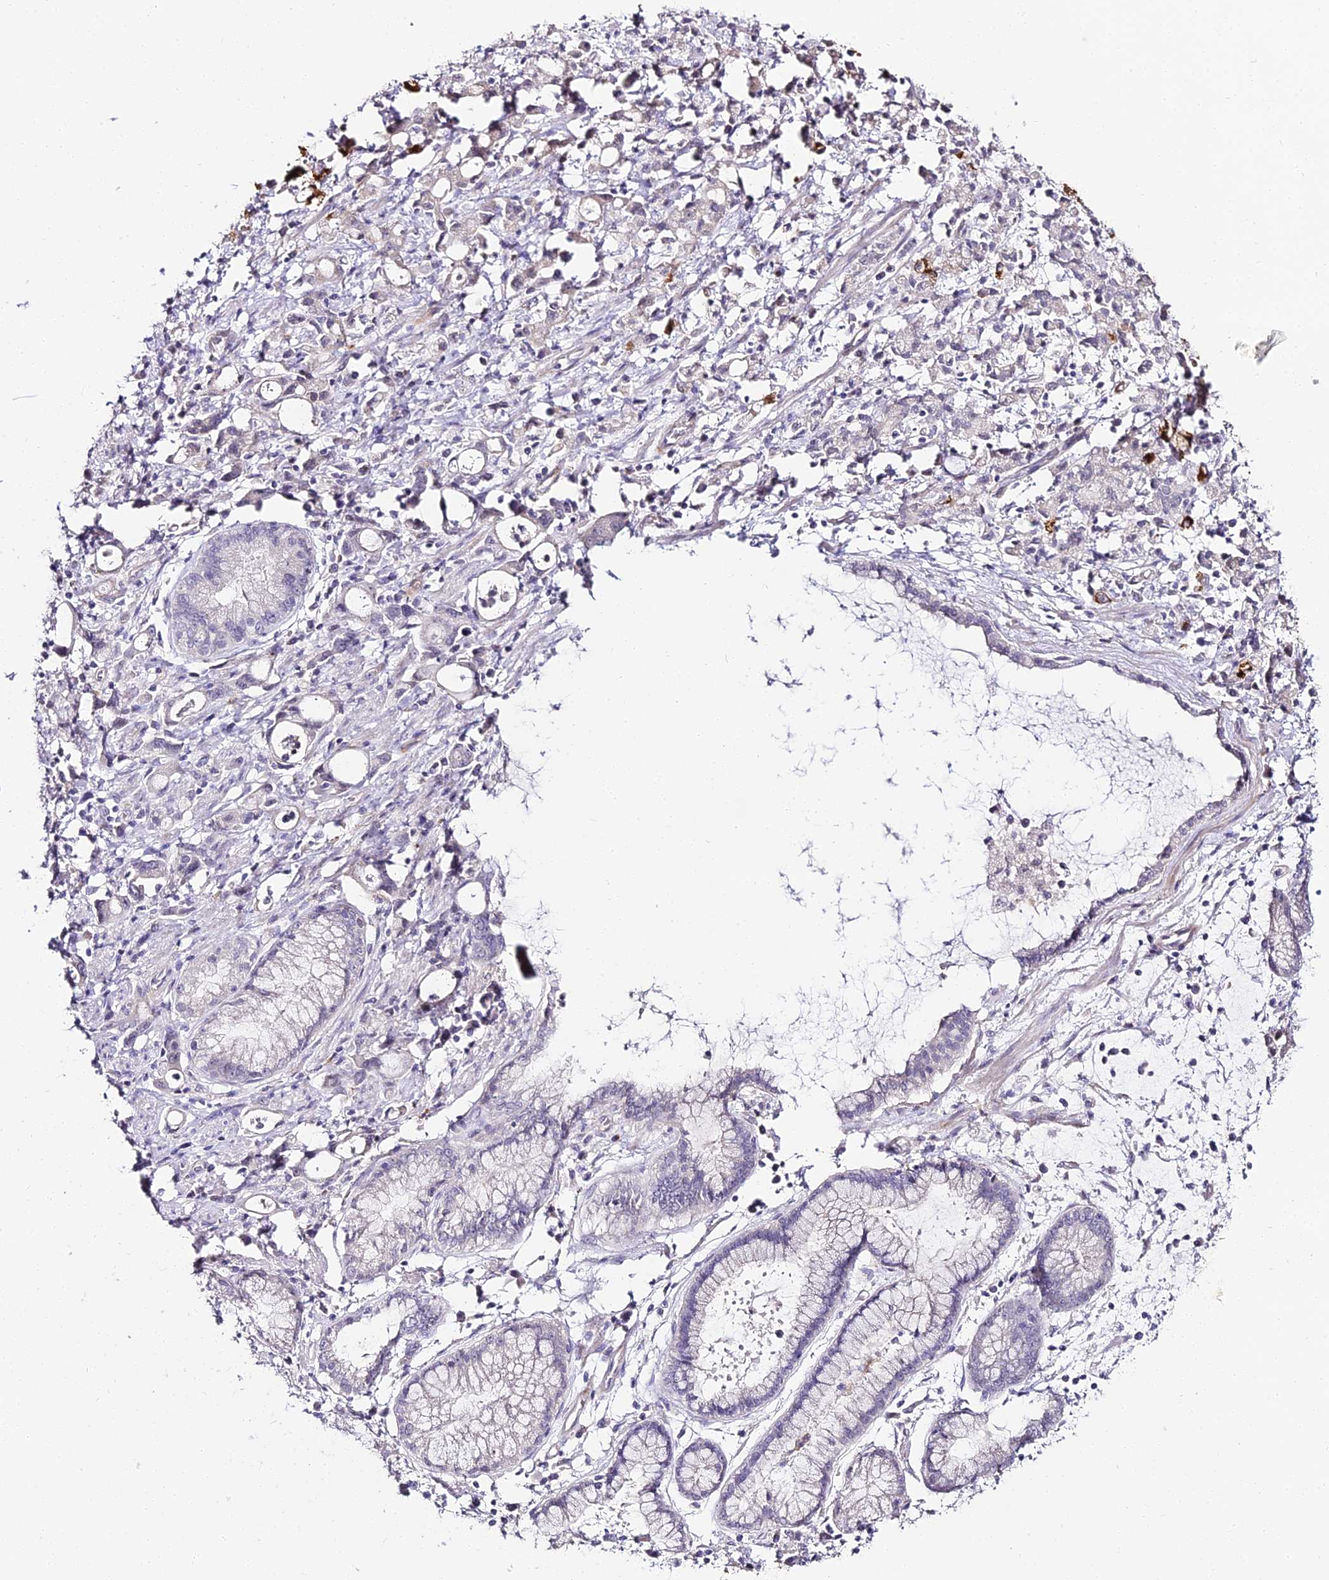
{"staining": {"intensity": "negative", "quantity": "none", "location": "none"}, "tissue": "stomach cancer", "cell_type": "Tumor cells", "image_type": "cancer", "snomed": [{"axis": "morphology", "description": "Adenocarcinoma, NOS"}, {"axis": "topography", "description": "Stomach, lower"}], "caption": "IHC image of human stomach cancer (adenocarcinoma) stained for a protein (brown), which exhibits no staining in tumor cells. (DAB immunohistochemistry (IHC), high magnification).", "gene": "ALPG", "patient": {"sex": "female", "age": 43}}